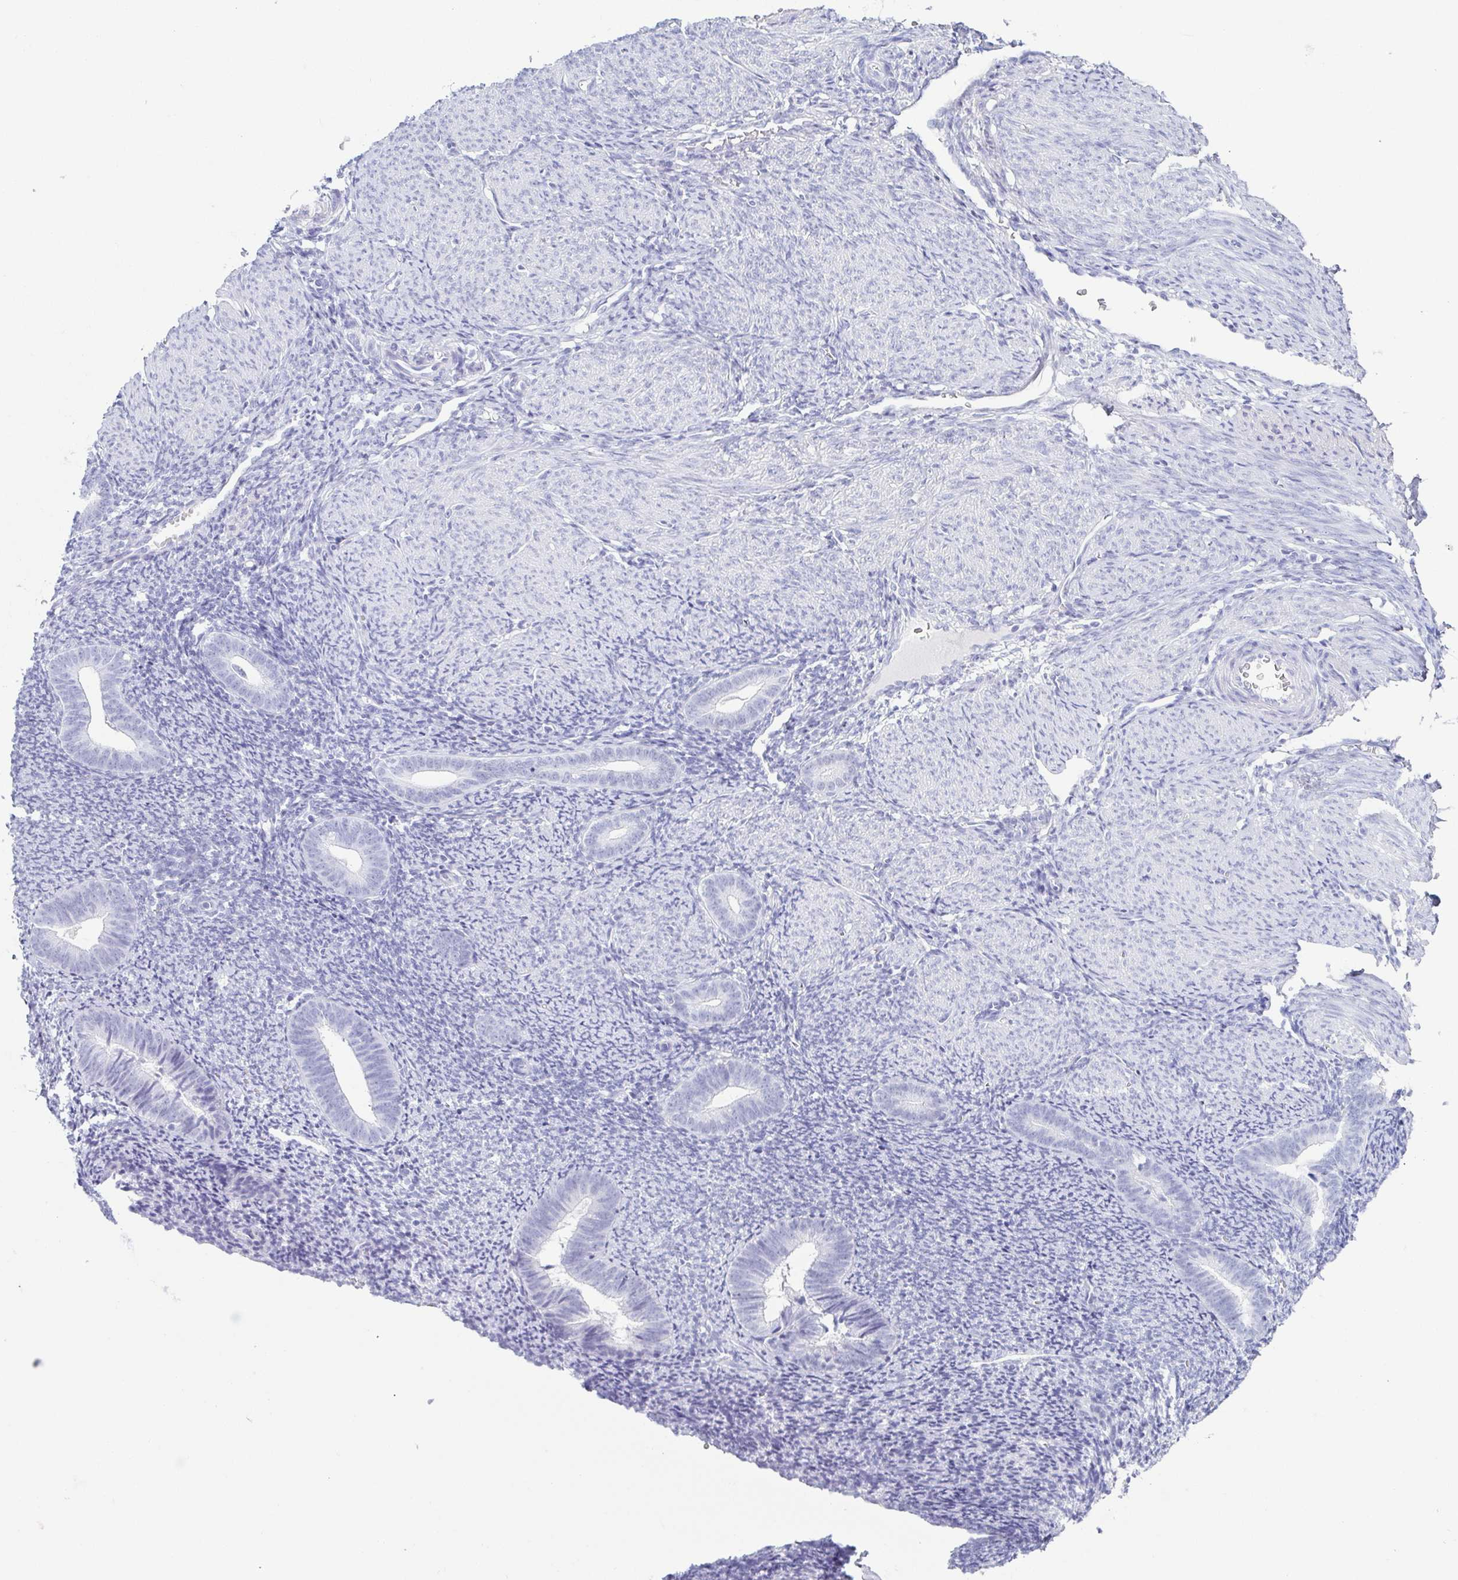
{"staining": {"intensity": "negative", "quantity": "none", "location": "none"}, "tissue": "endometrium", "cell_type": "Cells in endometrial stroma", "image_type": "normal", "snomed": [{"axis": "morphology", "description": "Normal tissue, NOS"}, {"axis": "topography", "description": "Endometrium"}], "caption": "Immunohistochemistry (IHC) micrograph of unremarkable endometrium: human endometrium stained with DAB (3,3'-diaminobenzidine) exhibits no significant protein staining in cells in endometrial stroma.", "gene": "ZG16B", "patient": {"sex": "female", "age": 39}}